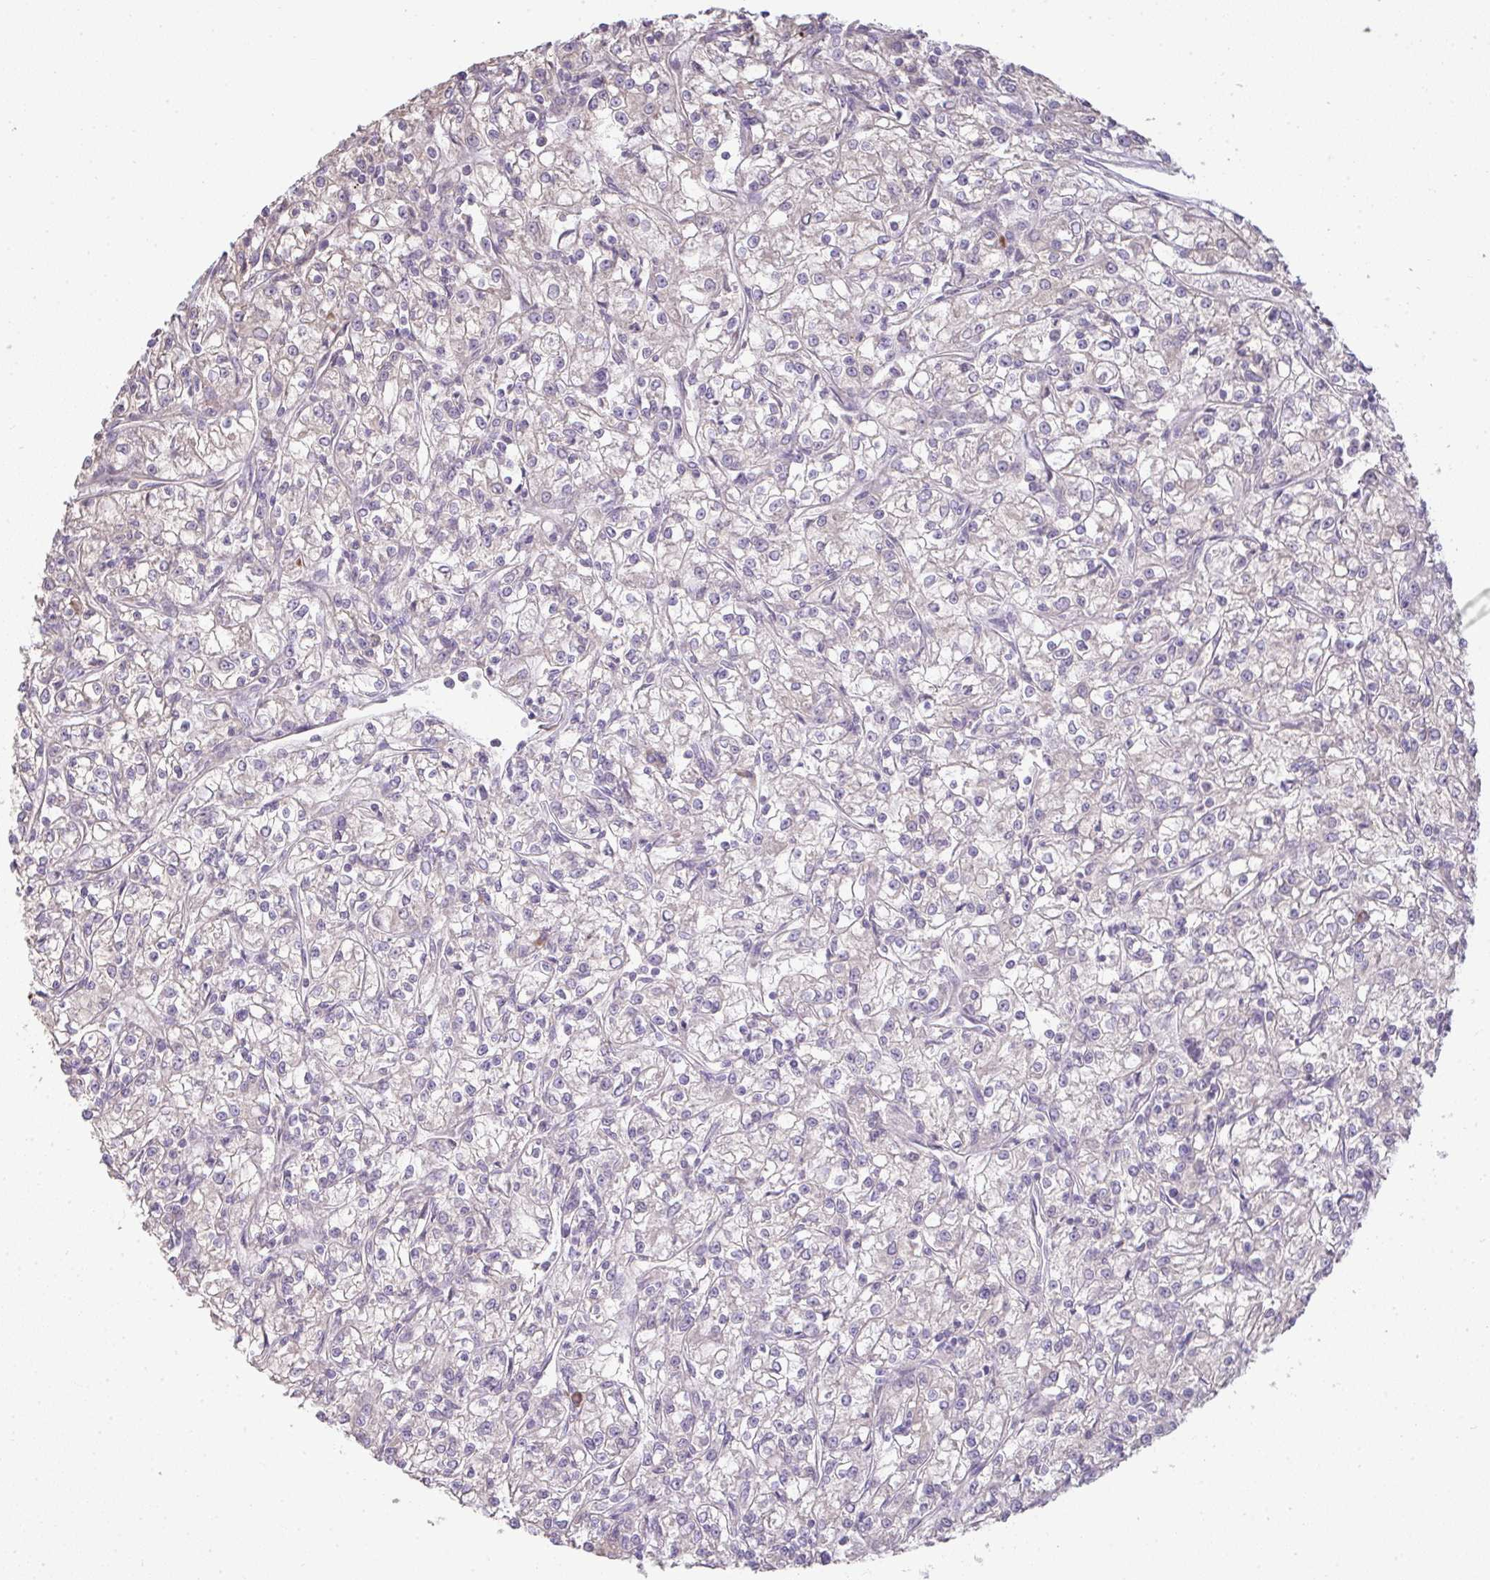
{"staining": {"intensity": "negative", "quantity": "none", "location": "none"}, "tissue": "renal cancer", "cell_type": "Tumor cells", "image_type": "cancer", "snomed": [{"axis": "morphology", "description": "Adenocarcinoma, NOS"}, {"axis": "topography", "description": "Kidney"}], "caption": "High power microscopy micrograph of an immunohistochemistry photomicrograph of renal cancer (adenocarcinoma), revealing no significant staining in tumor cells.", "gene": "BRINP3", "patient": {"sex": "female", "age": 59}}